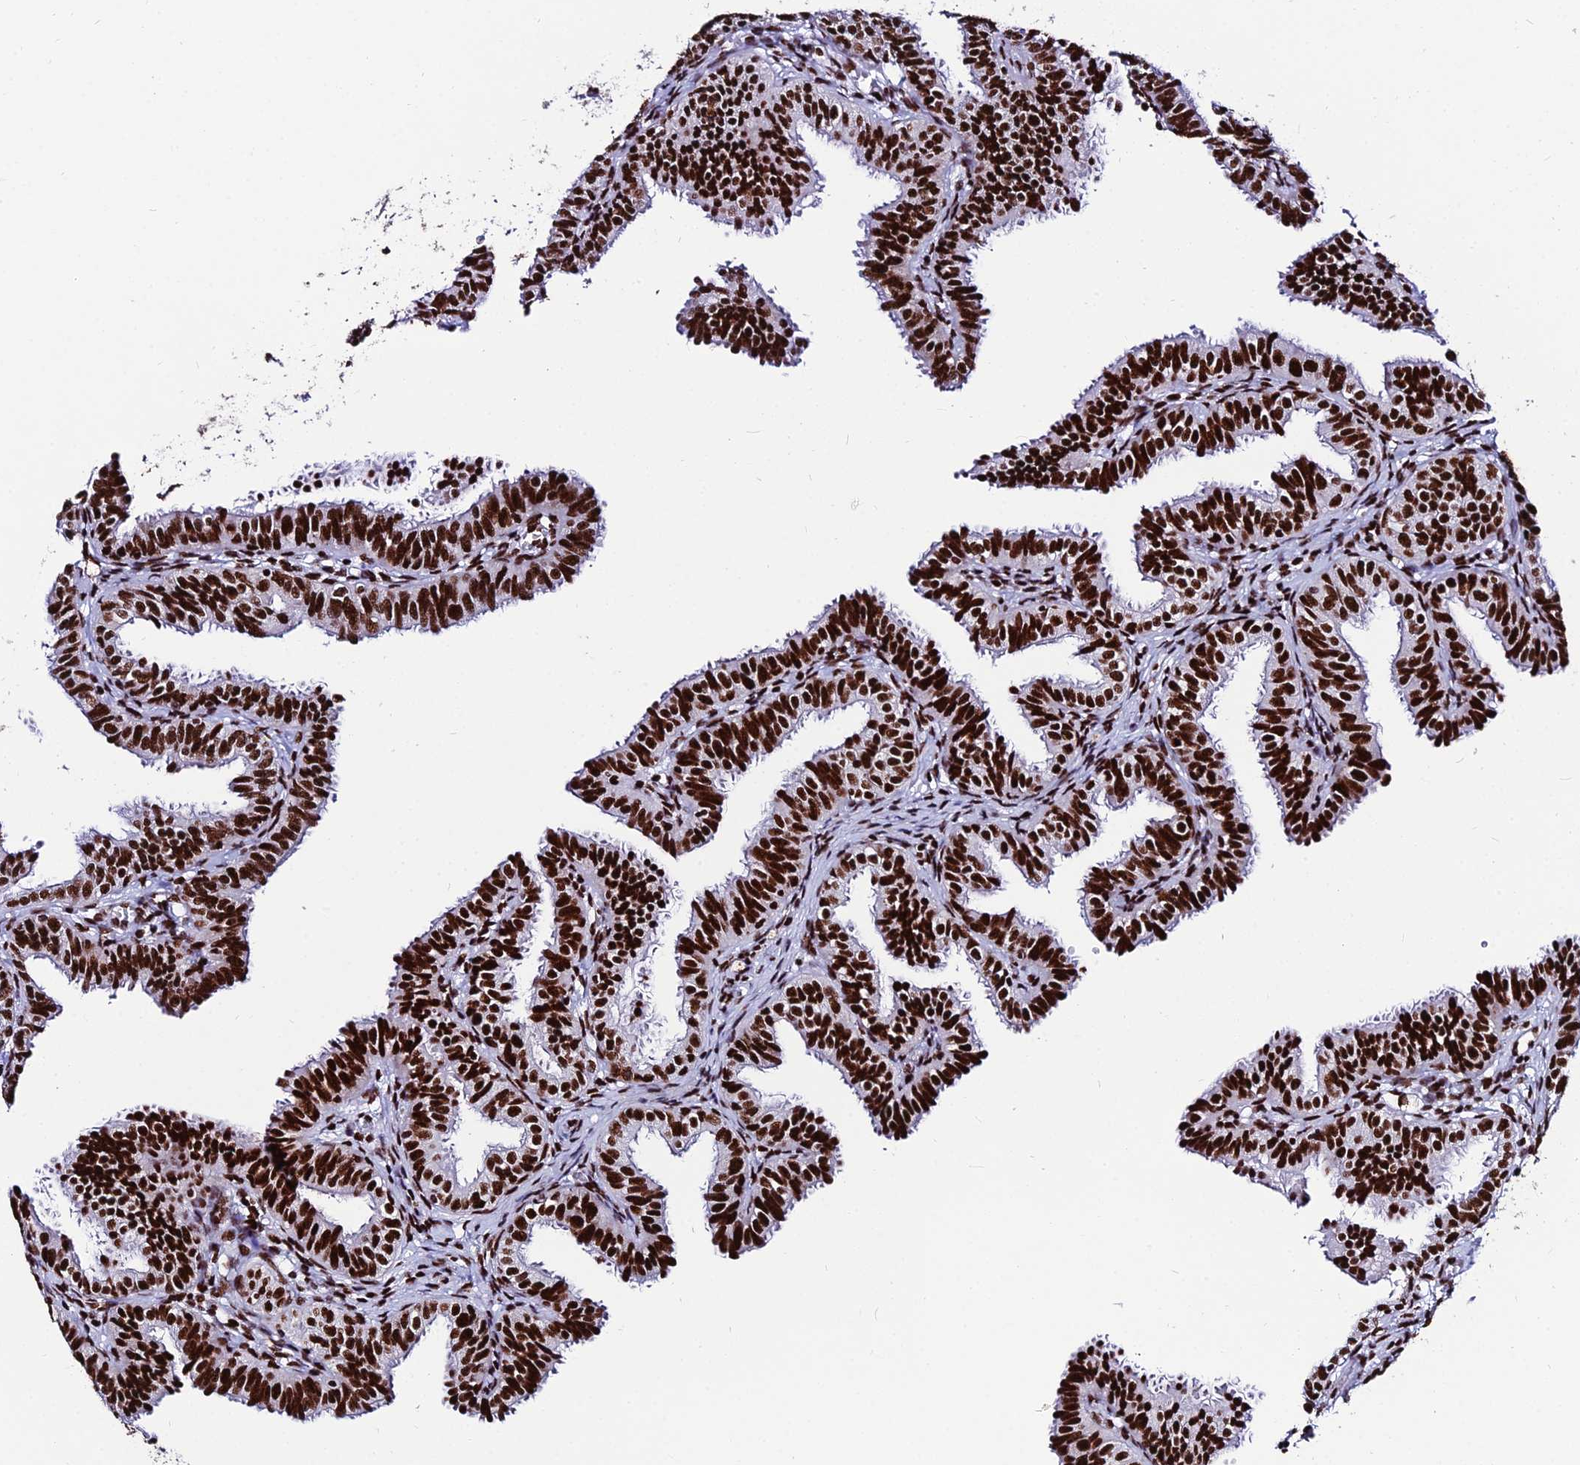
{"staining": {"intensity": "strong", "quantity": ">75%", "location": "nuclear"}, "tissue": "fallopian tube", "cell_type": "Glandular cells", "image_type": "normal", "snomed": [{"axis": "morphology", "description": "Normal tissue, NOS"}, {"axis": "topography", "description": "Fallopian tube"}], "caption": "Brown immunohistochemical staining in unremarkable human fallopian tube reveals strong nuclear expression in about >75% of glandular cells.", "gene": "HNRNPH1", "patient": {"sex": "female", "age": 35}}